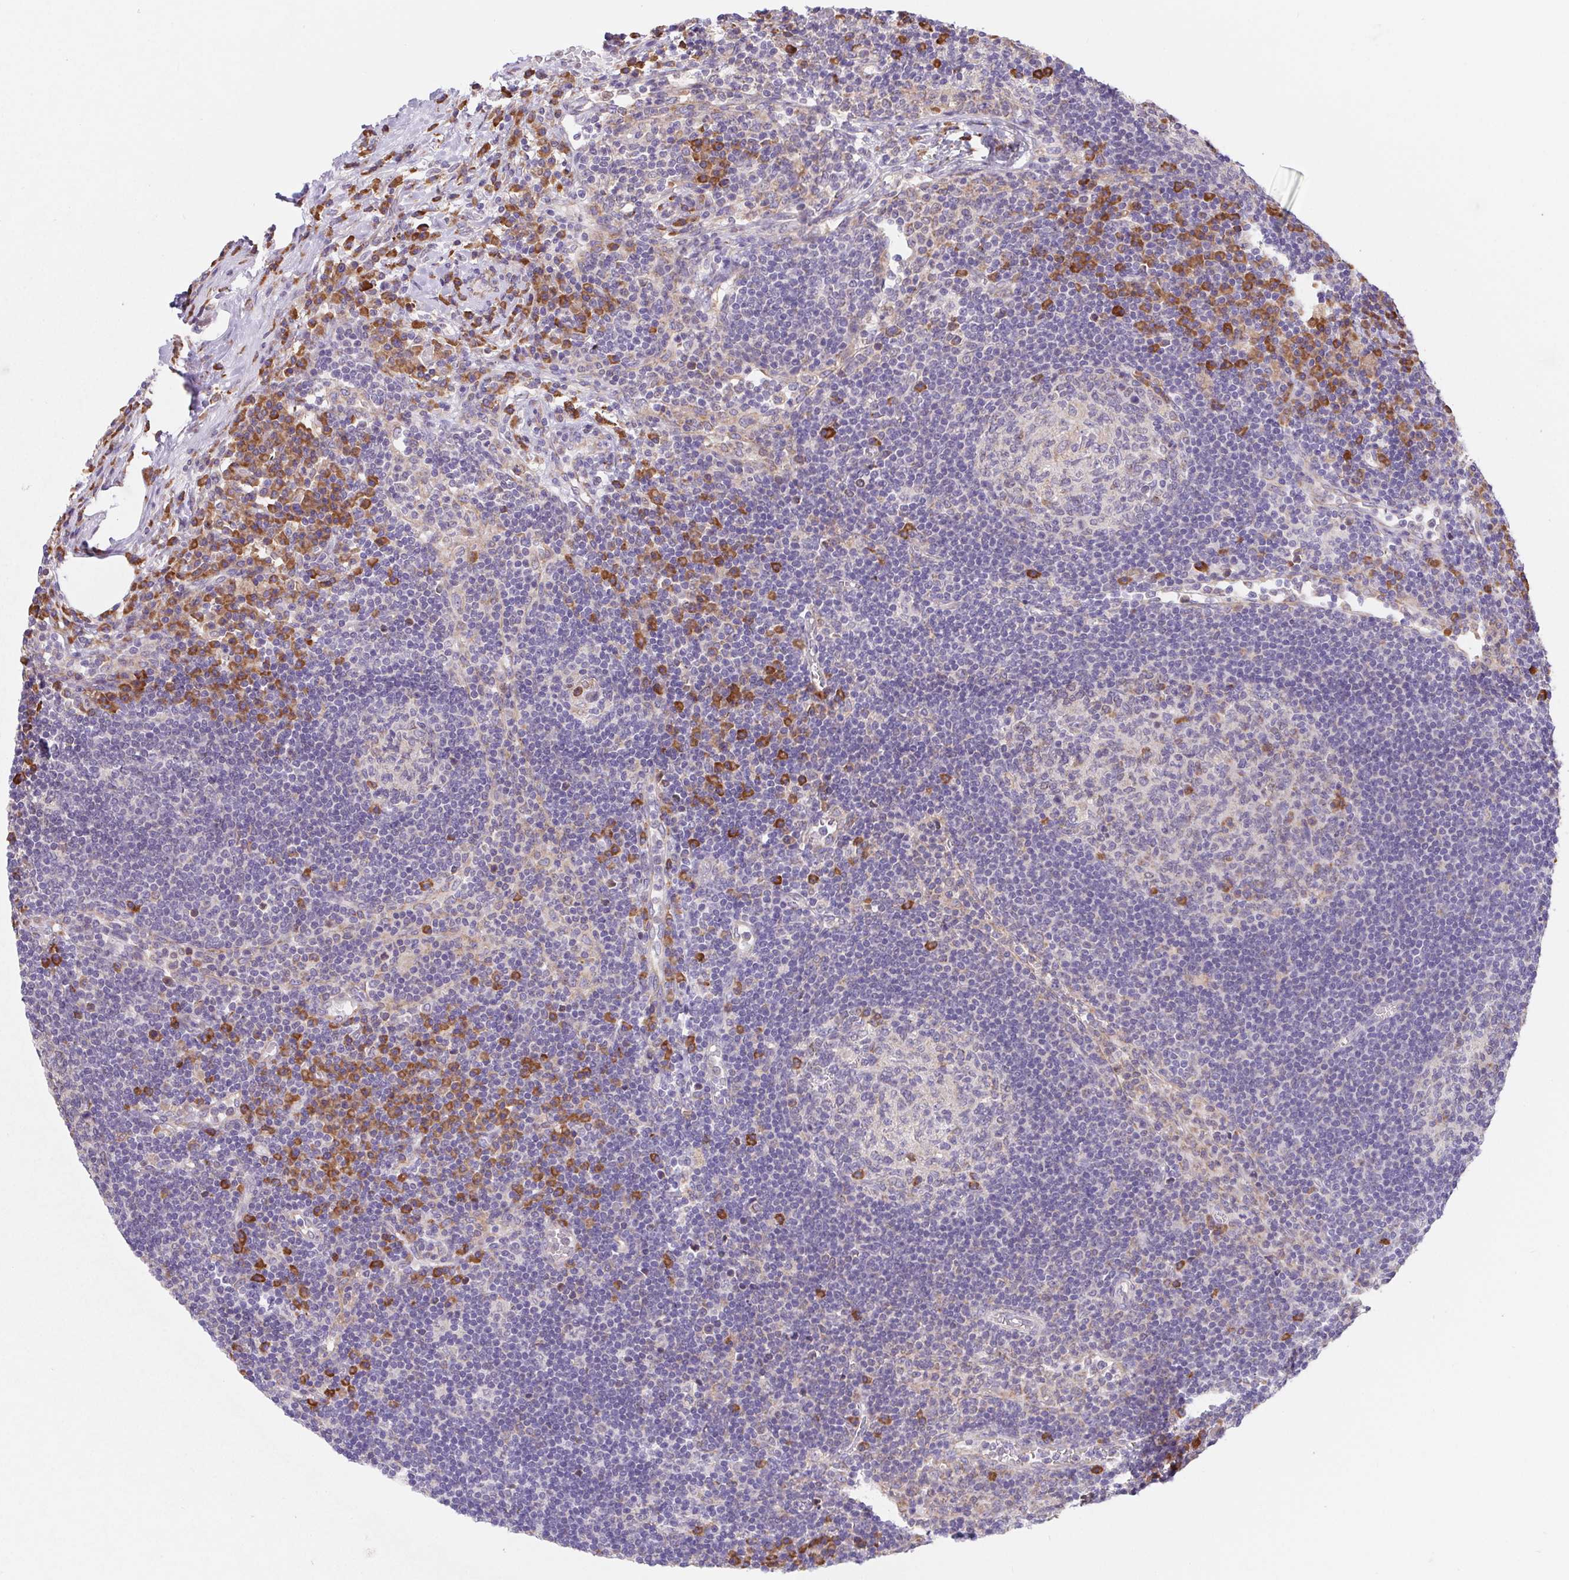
{"staining": {"intensity": "moderate", "quantity": "<25%", "location": "cytoplasmic/membranous"}, "tissue": "lymph node", "cell_type": "Germinal center cells", "image_type": "normal", "snomed": [{"axis": "morphology", "description": "Normal tissue, NOS"}, {"axis": "topography", "description": "Lymph node"}], "caption": "High-magnification brightfield microscopy of normal lymph node stained with DAB (brown) and counterstained with hematoxylin (blue). germinal center cells exhibit moderate cytoplasmic/membranous staining is identified in about<25% of cells.", "gene": "ADAM8", "patient": {"sex": "male", "age": 67}}